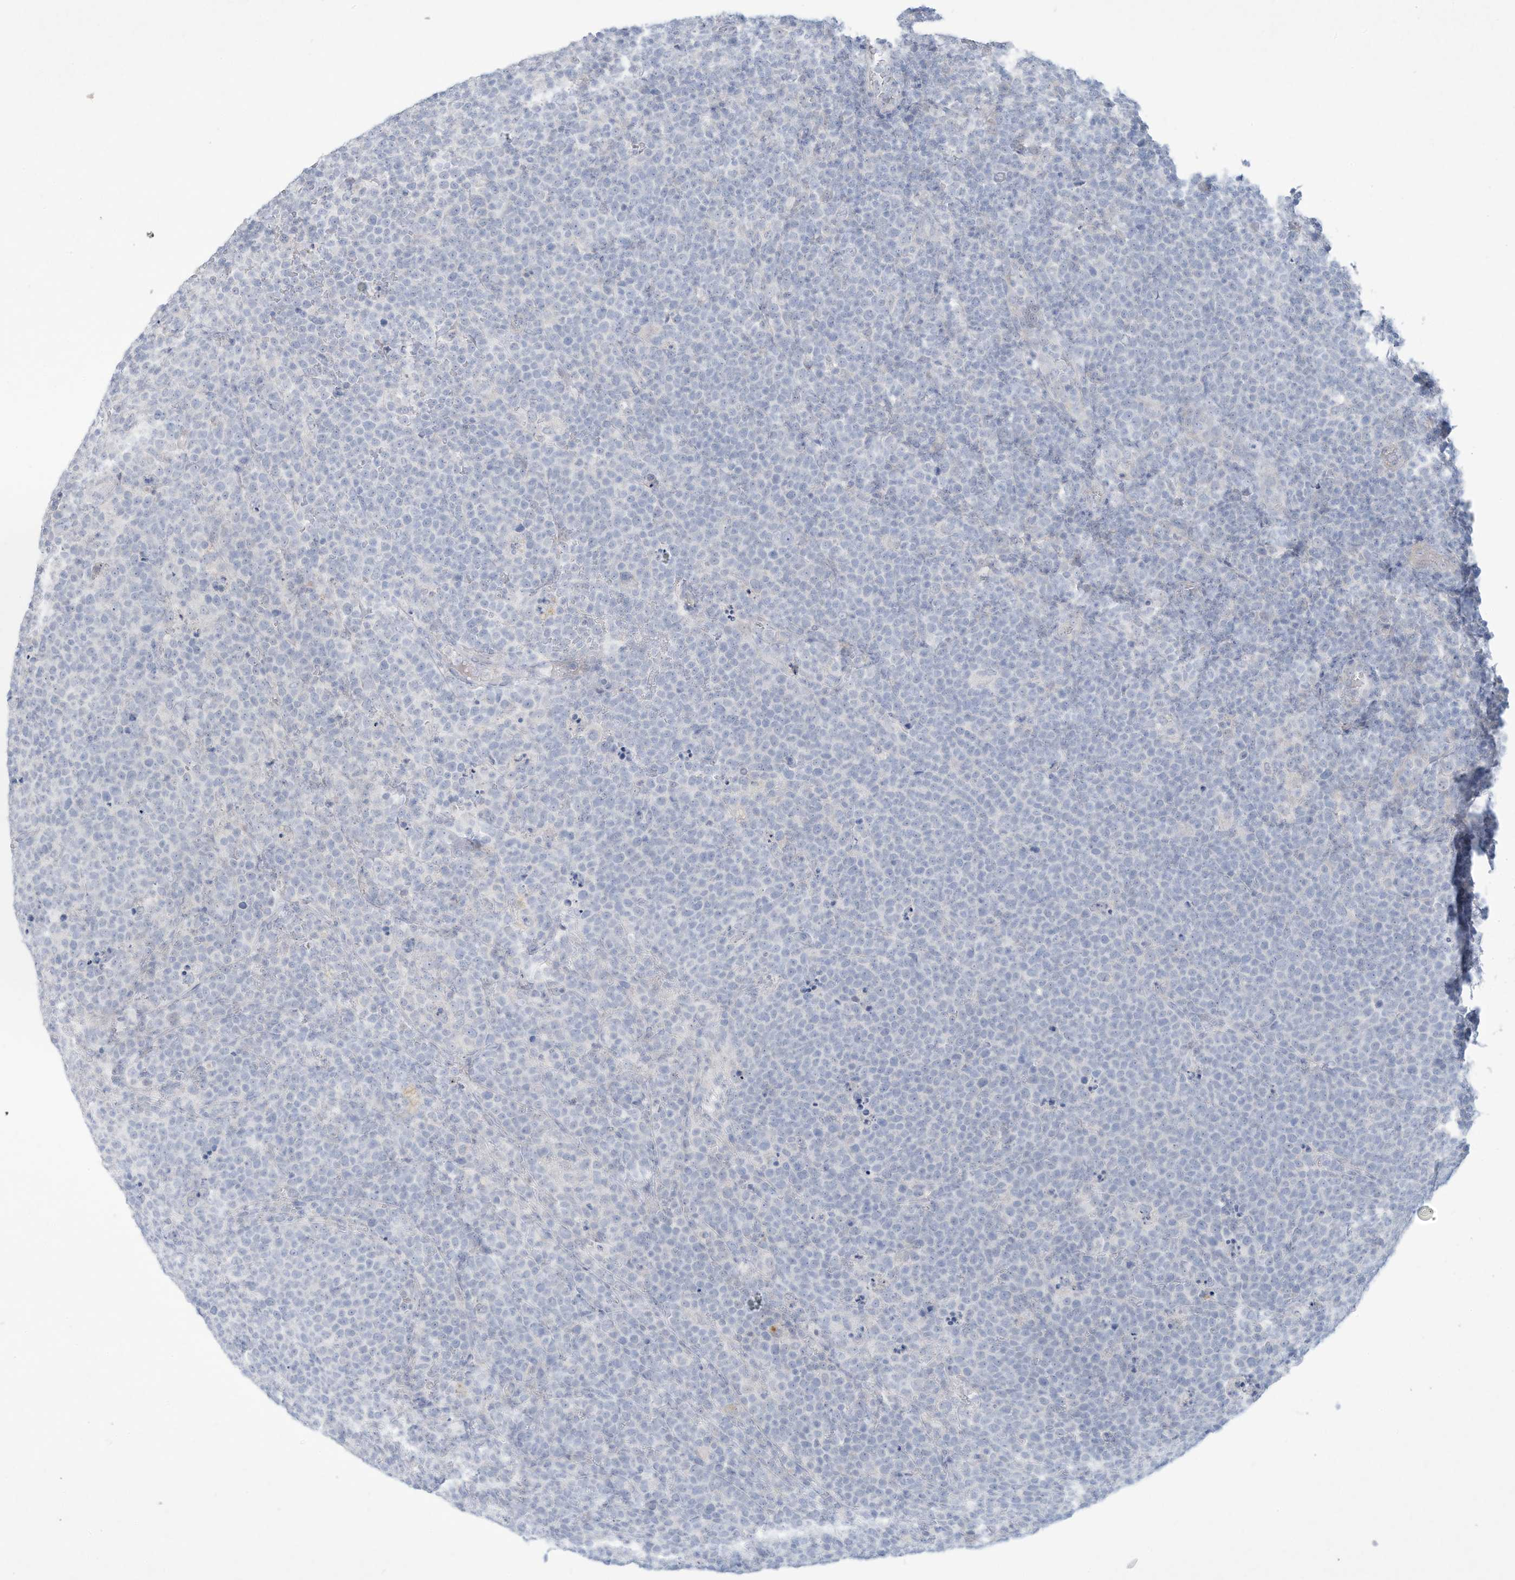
{"staining": {"intensity": "negative", "quantity": "none", "location": "none"}, "tissue": "lymphoma", "cell_type": "Tumor cells", "image_type": "cancer", "snomed": [{"axis": "morphology", "description": "Malignant lymphoma, non-Hodgkin's type, High grade"}, {"axis": "topography", "description": "Lymph node"}], "caption": "IHC photomicrograph of lymphoma stained for a protein (brown), which displays no staining in tumor cells.", "gene": "PAX6", "patient": {"sex": "male", "age": 61}}